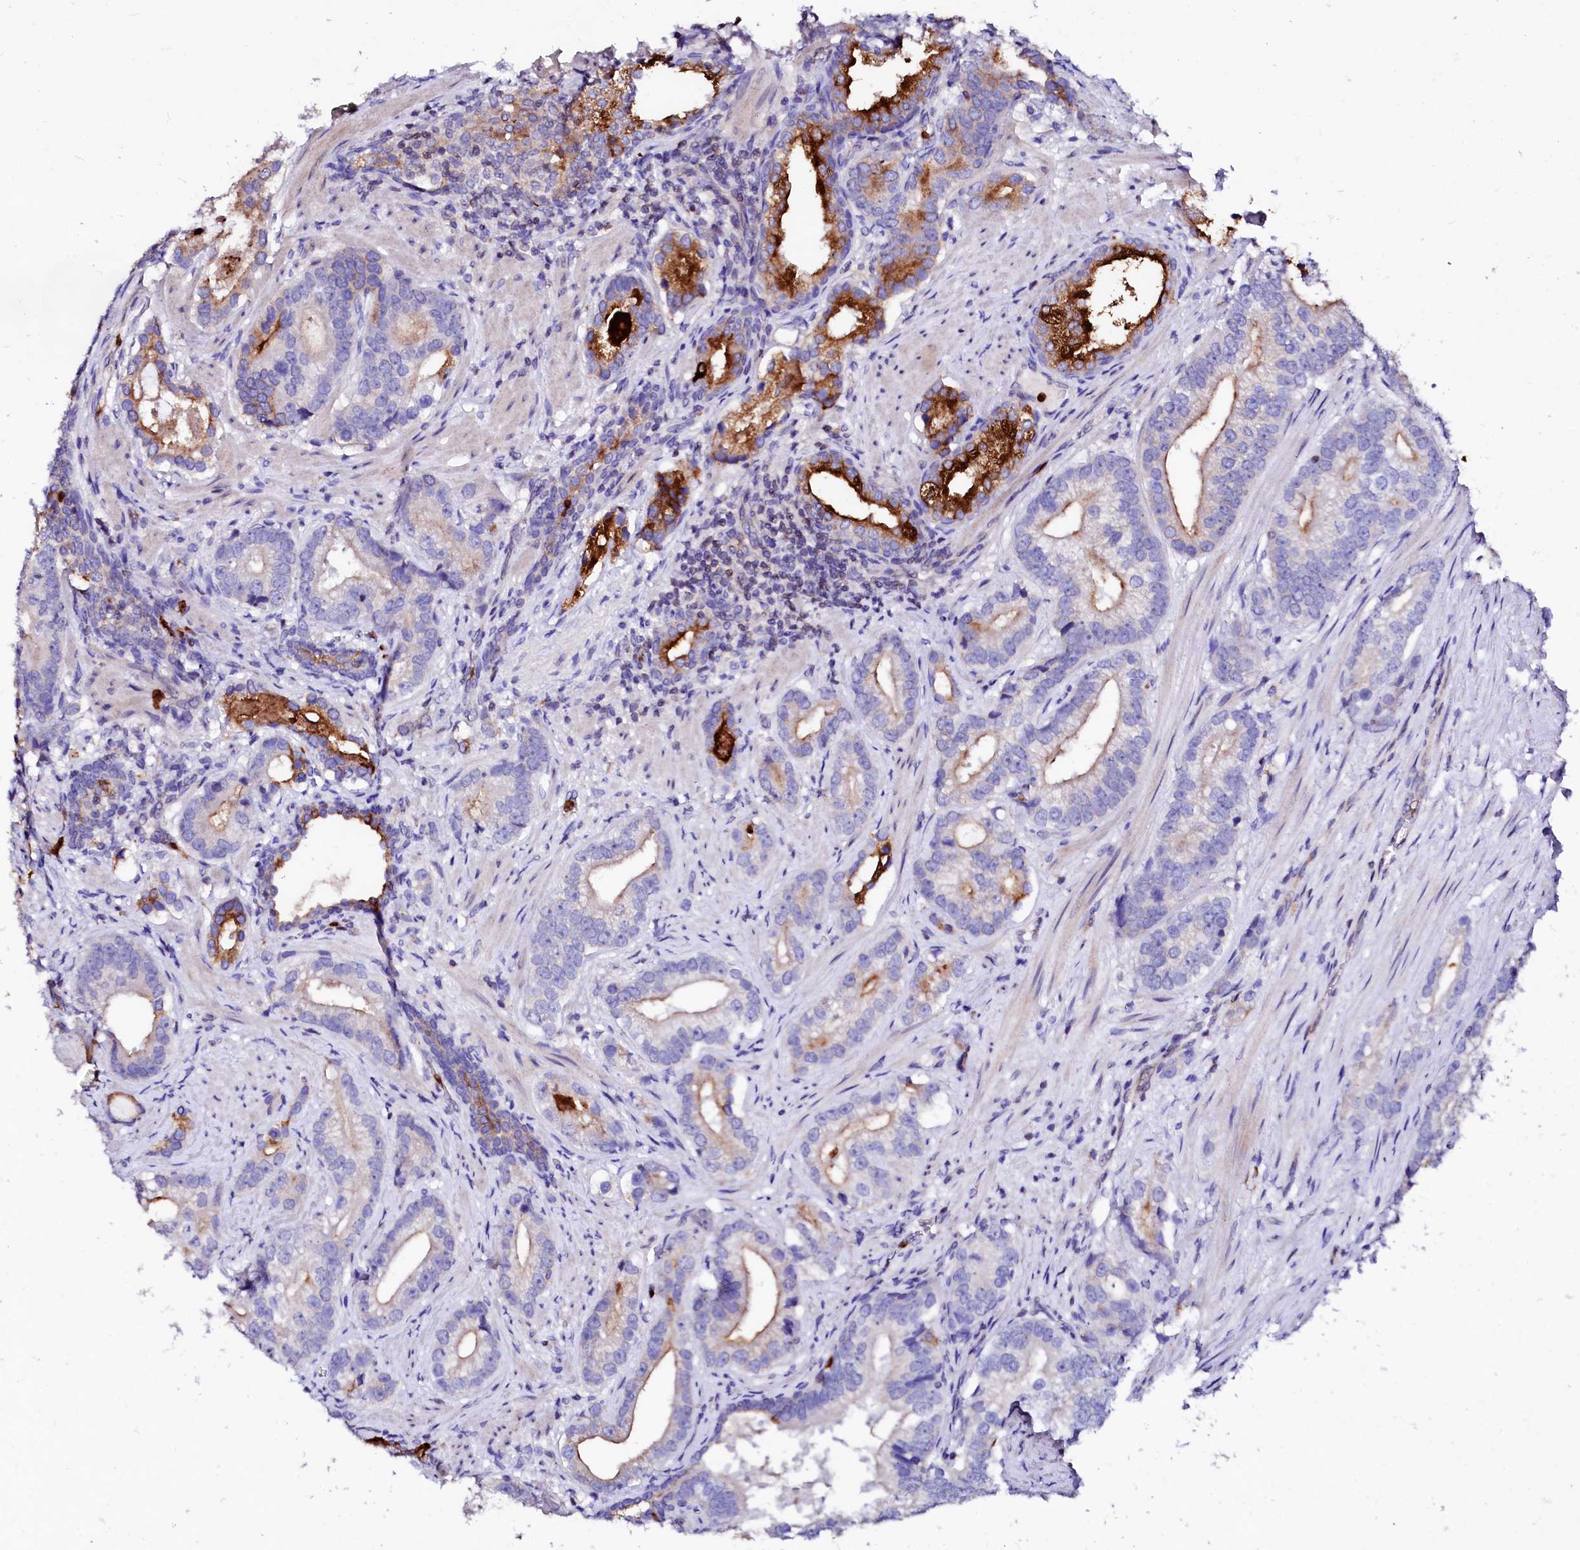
{"staining": {"intensity": "strong", "quantity": "<25%", "location": "cytoplasmic/membranous"}, "tissue": "prostate cancer", "cell_type": "Tumor cells", "image_type": "cancer", "snomed": [{"axis": "morphology", "description": "Adenocarcinoma, High grade"}, {"axis": "topography", "description": "Prostate"}], "caption": "This photomicrograph shows immunohistochemistry (IHC) staining of human prostate high-grade adenocarcinoma, with medium strong cytoplasmic/membranous staining in approximately <25% of tumor cells.", "gene": "RAB27A", "patient": {"sex": "male", "age": 75}}